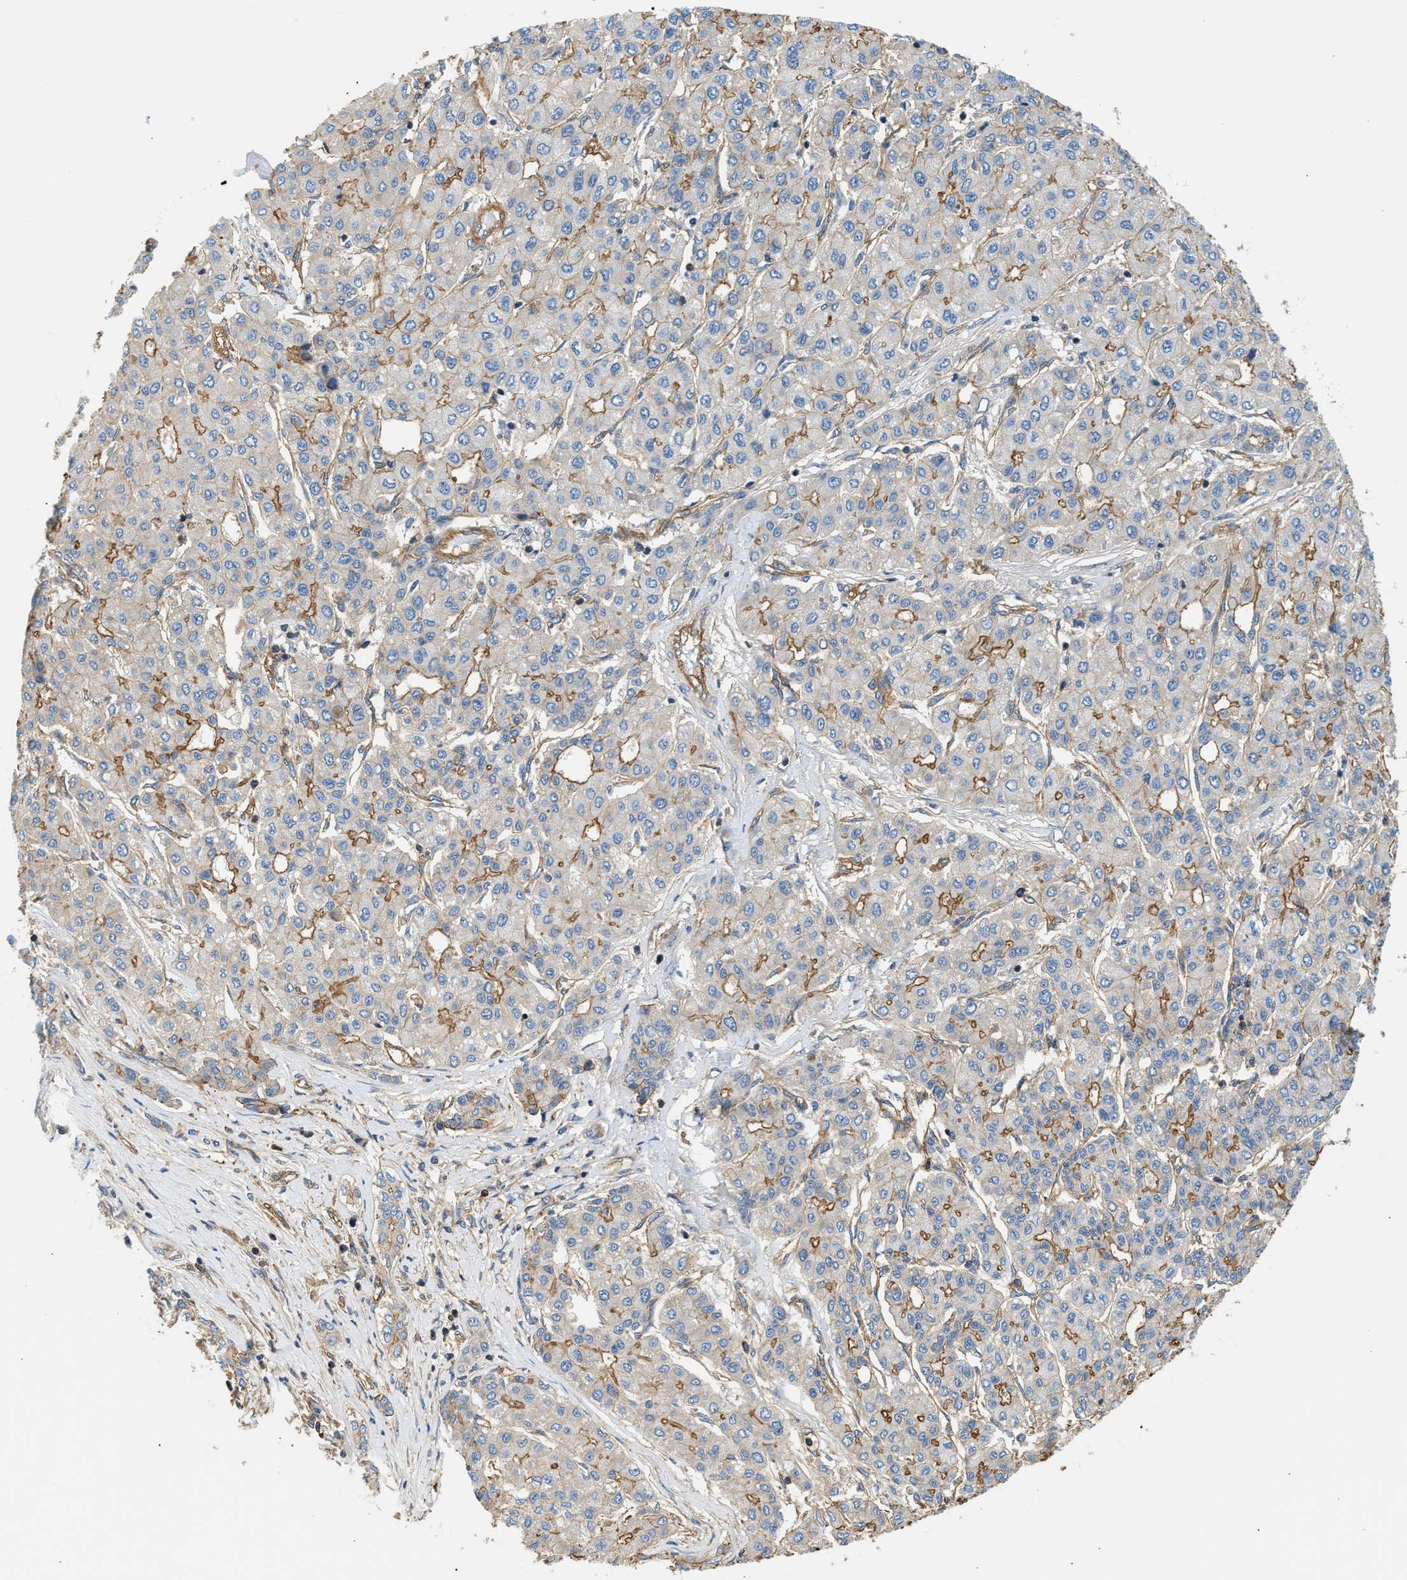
{"staining": {"intensity": "moderate", "quantity": "25%-75%", "location": "cytoplasmic/membranous"}, "tissue": "liver cancer", "cell_type": "Tumor cells", "image_type": "cancer", "snomed": [{"axis": "morphology", "description": "Carcinoma, Hepatocellular, NOS"}, {"axis": "topography", "description": "Liver"}], "caption": "A histopathology image of liver cancer stained for a protein shows moderate cytoplasmic/membranous brown staining in tumor cells. The staining was performed using DAB (3,3'-diaminobenzidine), with brown indicating positive protein expression. Nuclei are stained blue with hematoxylin.", "gene": "SAMD9L", "patient": {"sex": "male", "age": 65}}